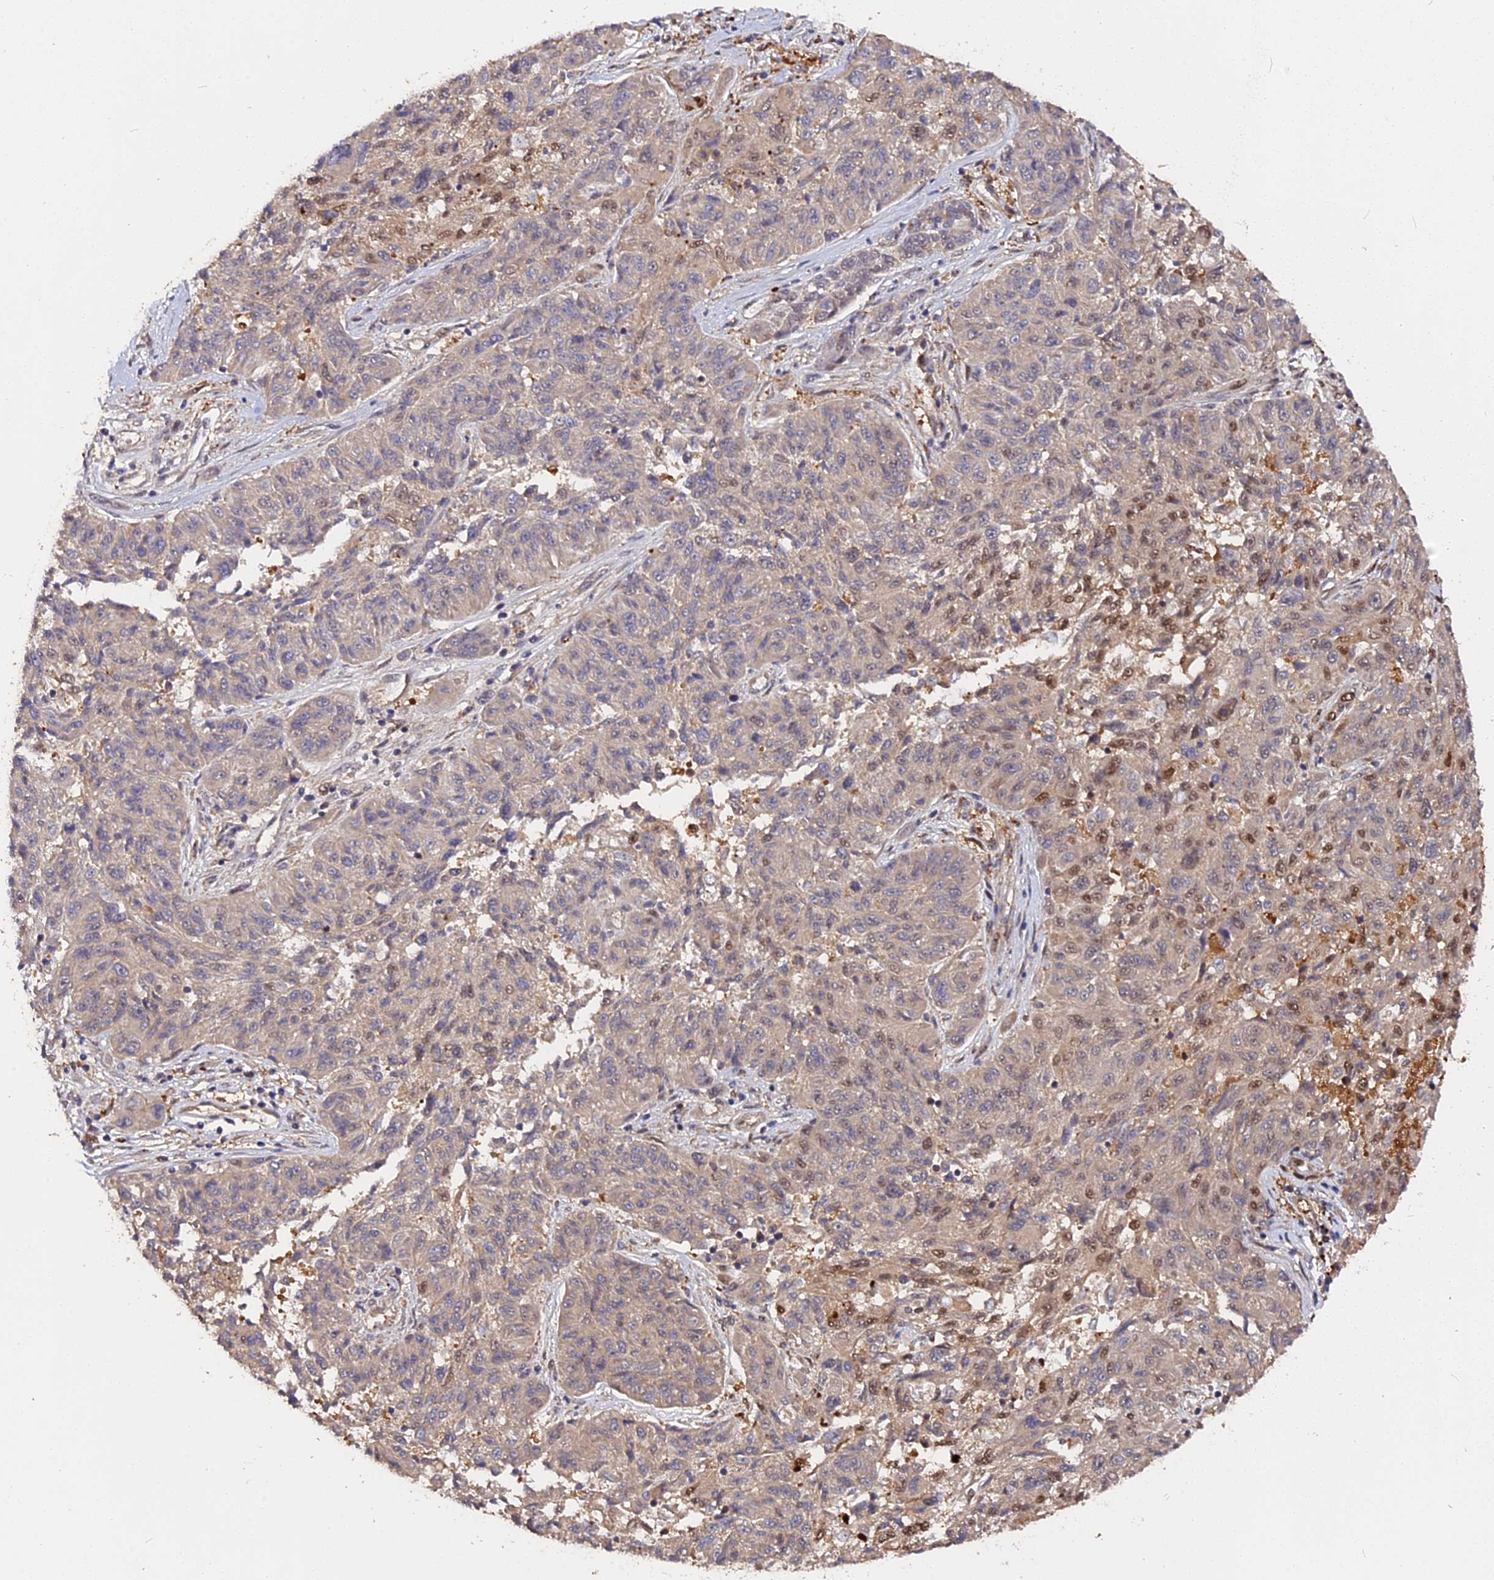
{"staining": {"intensity": "weak", "quantity": "<25%", "location": "nuclear"}, "tissue": "melanoma", "cell_type": "Tumor cells", "image_type": "cancer", "snomed": [{"axis": "morphology", "description": "Malignant melanoma, NOS"}, {"axis": "topography", "description": "Skin"}], "caption": "This micrograph is of malignant melanoma stained with IHC to label a protein in brown with the nuclei are counter-stained blue. There is no positivity in tumor cells.", "gene": "ADRM1", "patient": {"sex": "male", "age": 53}}